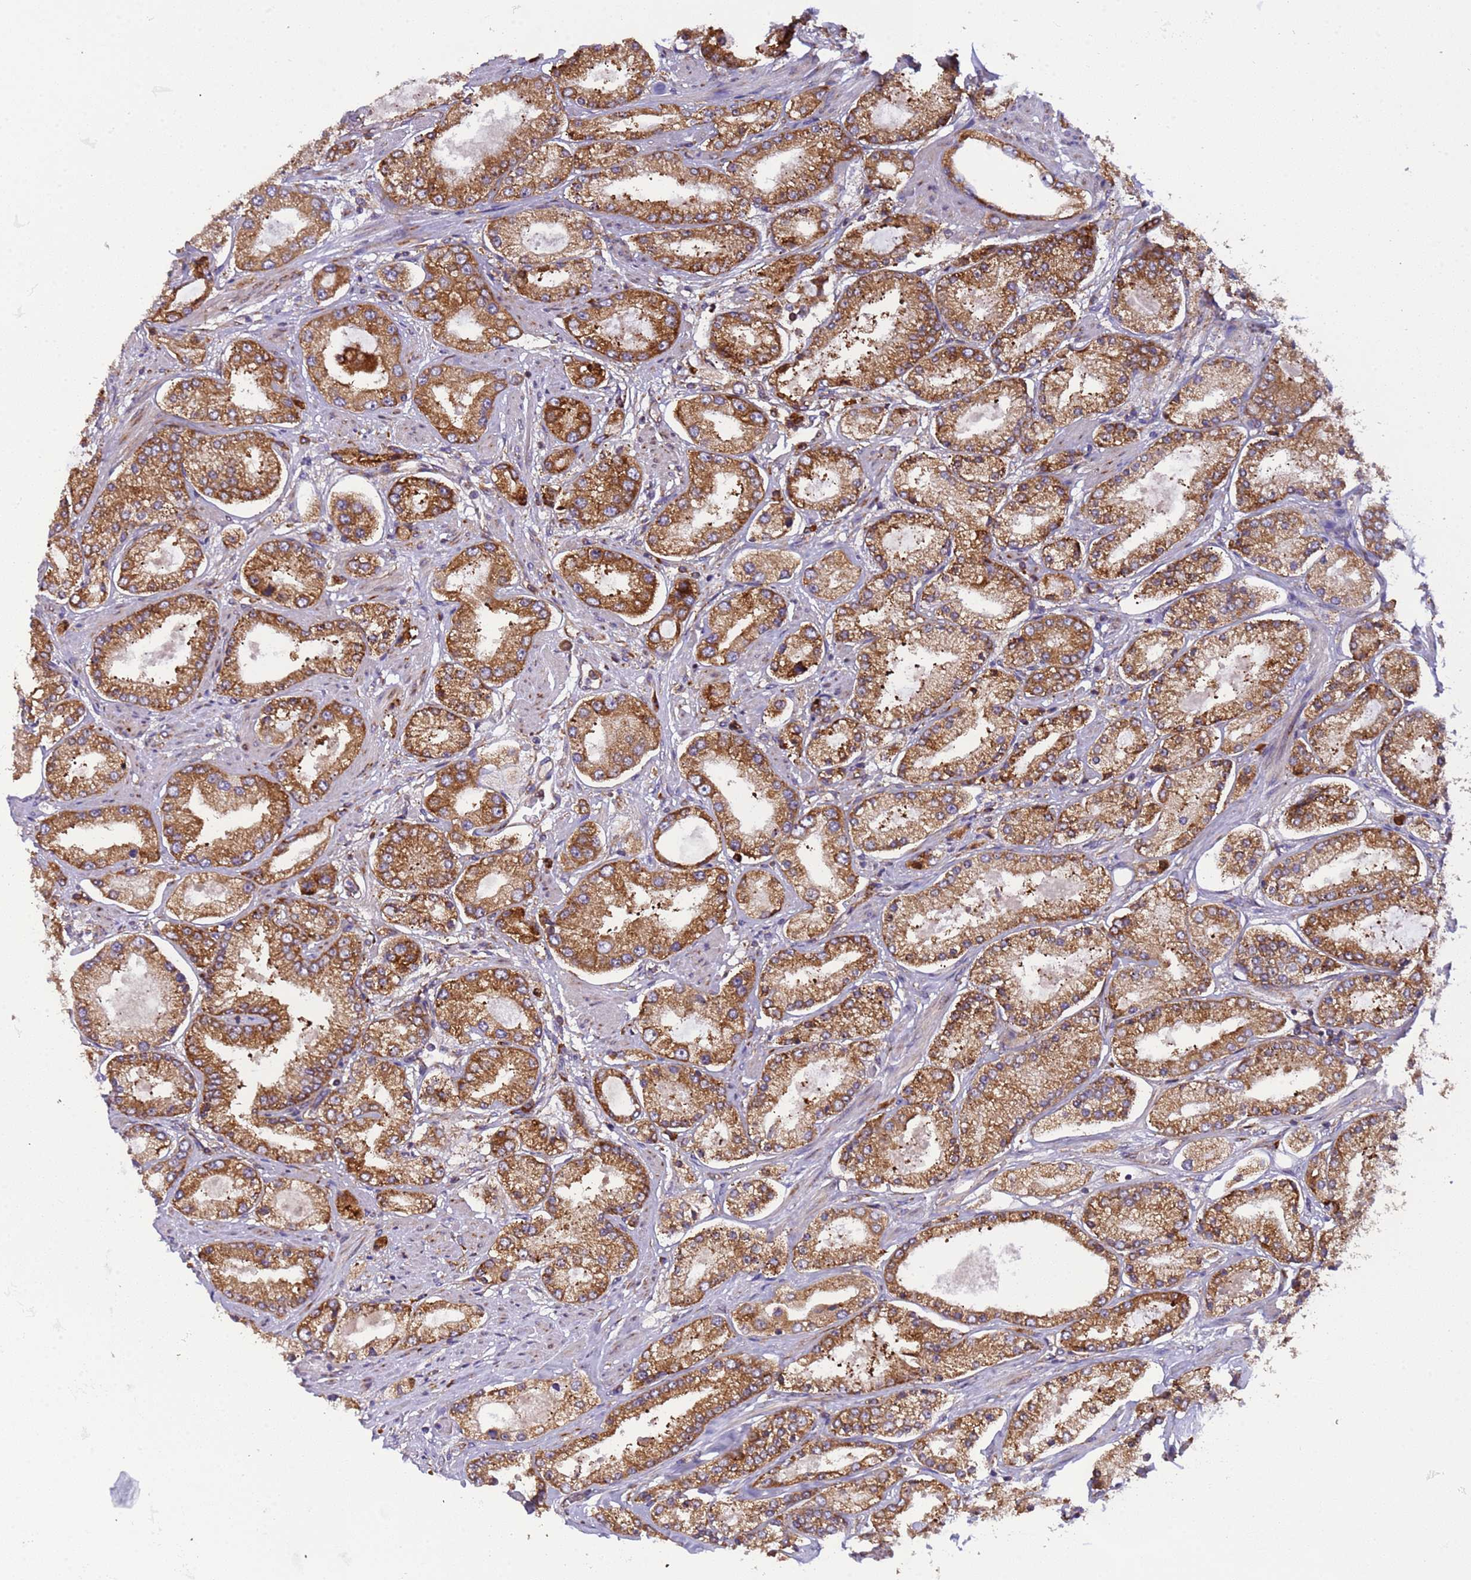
{"staining": {"intensity": "strong", "quantity": ">75%", "location": "cytoplasmic/membranous"}, "tissue": "prostate cancer", "cell_type": "Tumor cells", "image_type": "cancer", "snomed": [{"axis": "morphology", "description": "Adenocarcinoma, High grade"}, {"axis": "topography", "description": "Prostate"}], "caption": "Protein analysis of prostate cancer (adenocarcinoma (high-grade)) tissue displays strong cytoplasmic/membranous staining in approximately >75% of tumor cells.", "gene": "RPL36", "patient": {"sex": "male", "age": 69}}